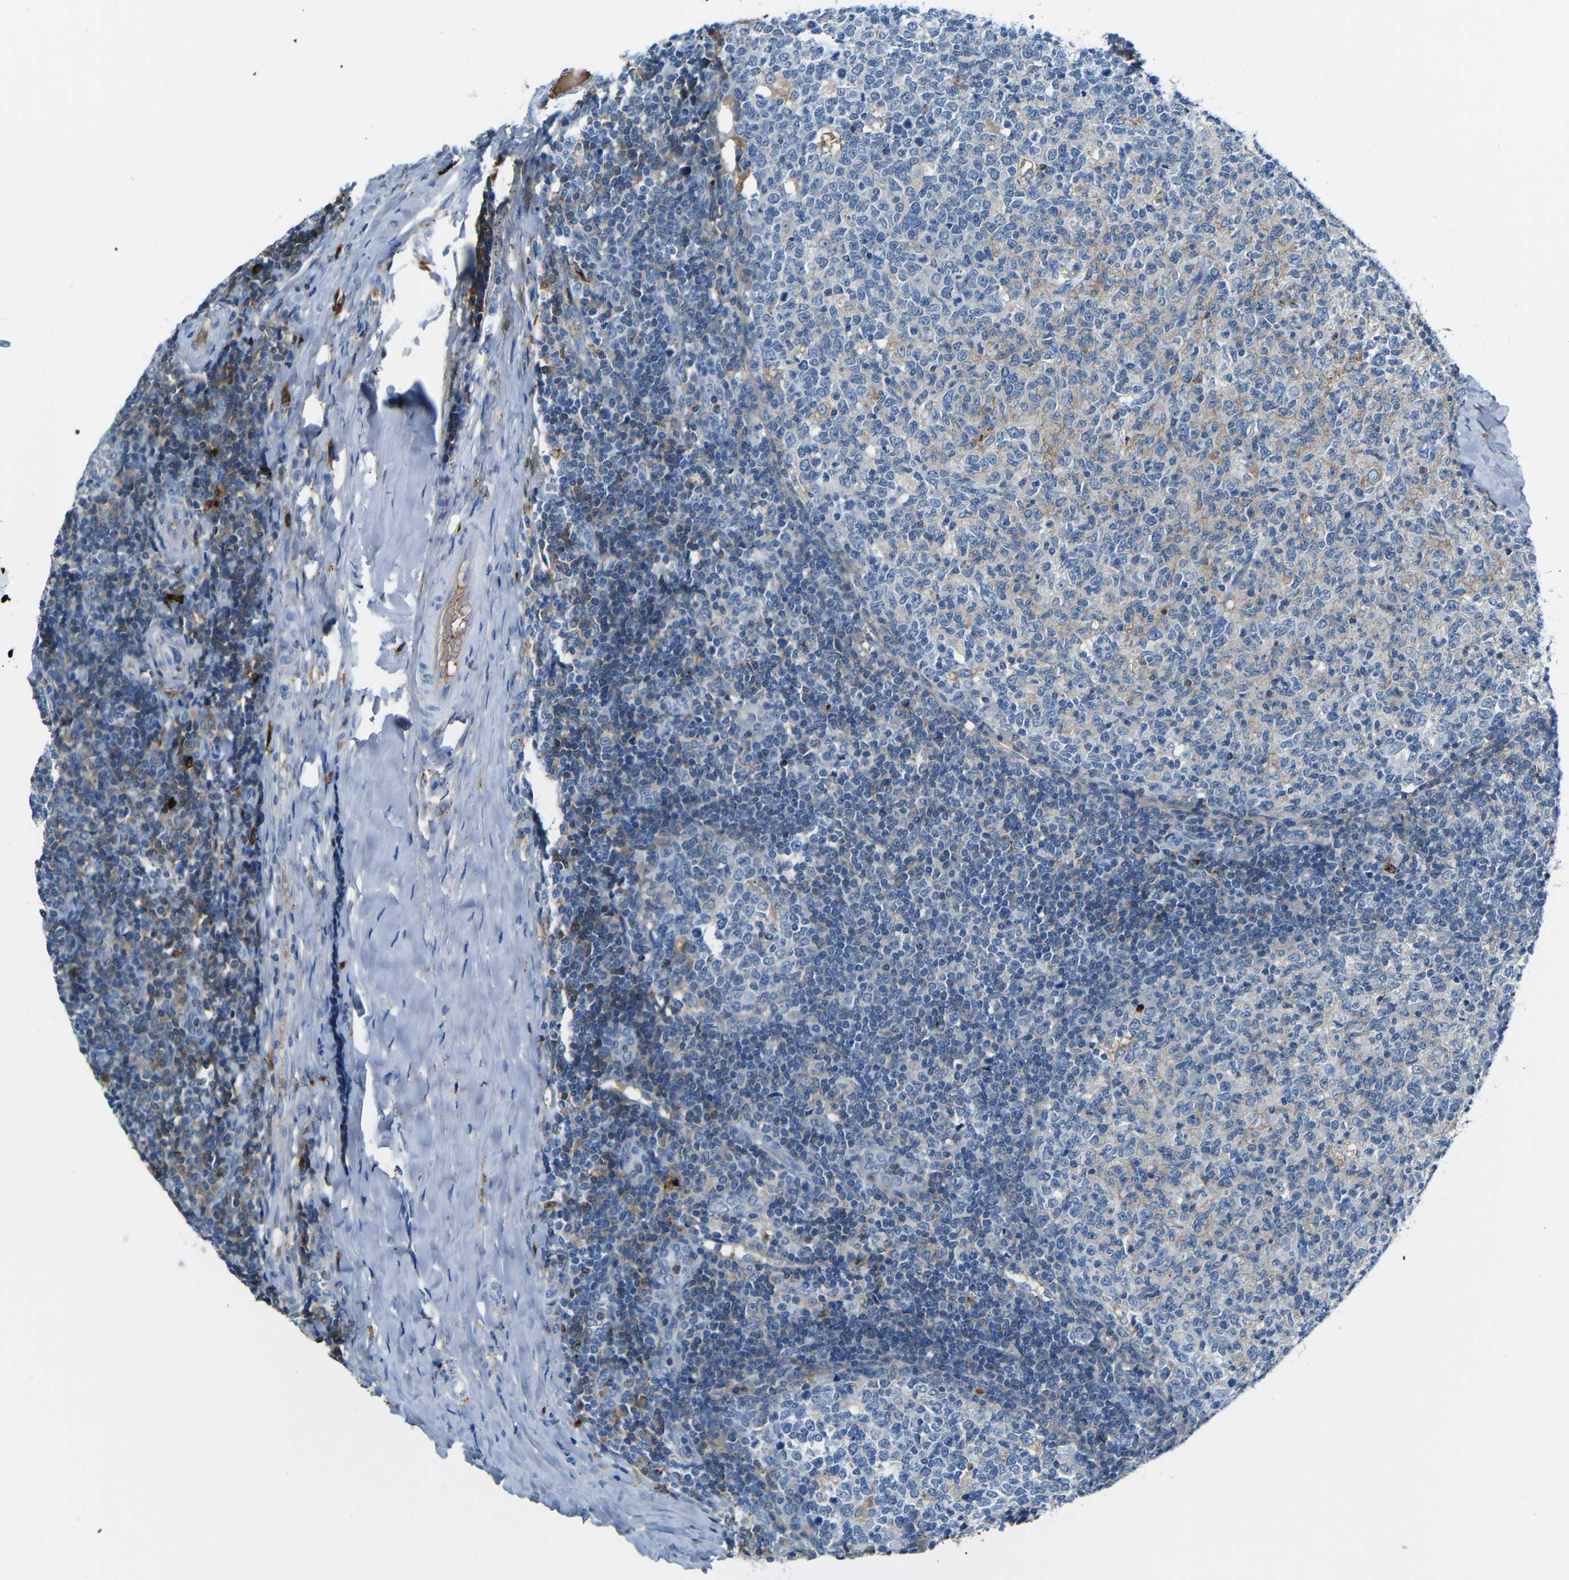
{"staining": {"intensity": "negative", "quantity": "none", "location": "none"}, "tissue": "tonsil", "cell_type": "Germinal center cells", "image_type": "normal", "snomed": [{"axis": "morphology", "description": "Normal tissue, NOS"}, {"axis": "topography", "description": "Tonsil"}], "caption": "Germinal center cells show no significant expression in benign tonsil. (Brightfield microscopy of DAB (3,3'-diaminobenzidine) IHC at high magnification).", "gene": "SERPINA1", "patient": {"sex": "female", "age": 19}}